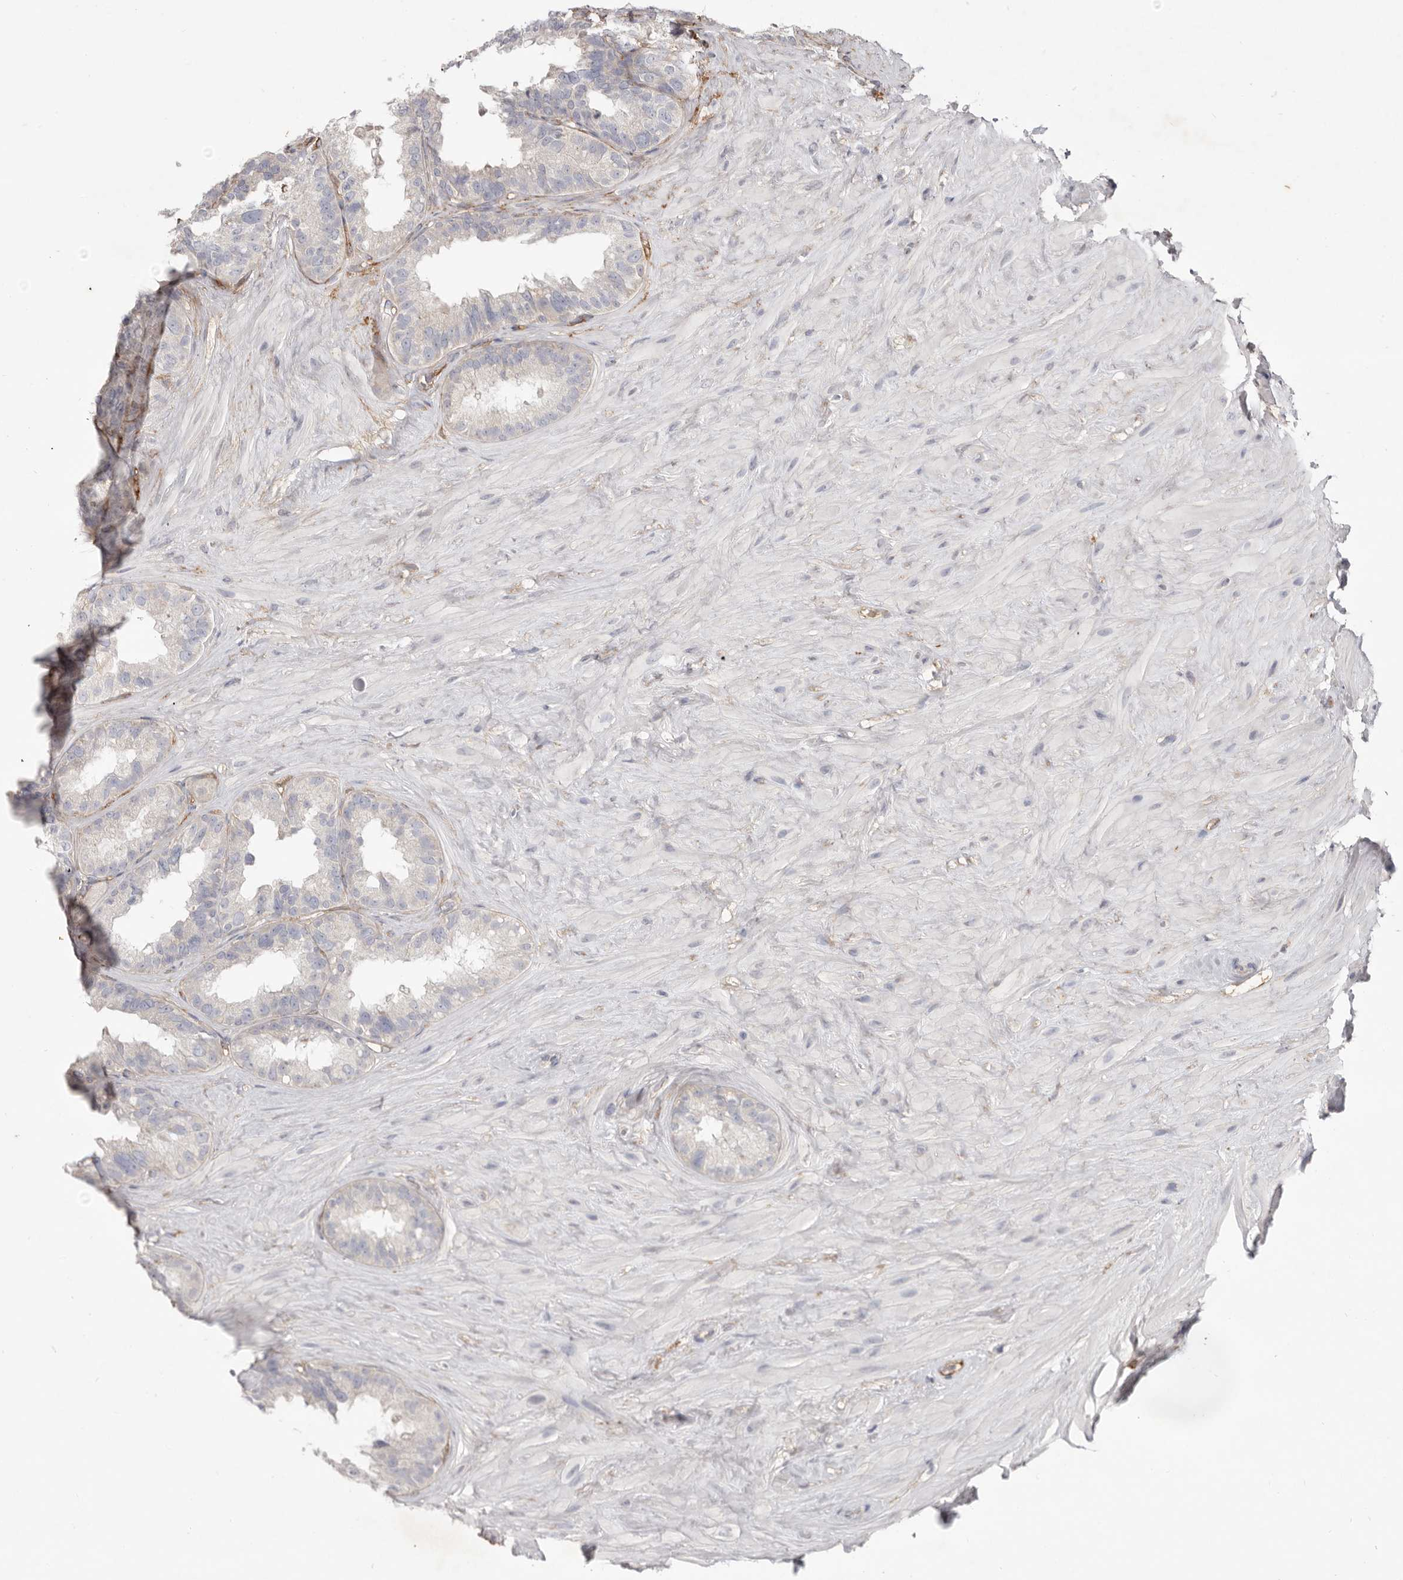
{"staining": {"intensity": "negative", "quantity": "none", "location": "none"}, "tissue": "seminal vesicle", "cell_type": "Glandular cells", "image_type": "normal", "snomed": [{"axis": "morphology", "description": "Normal tissue, NOS"}, {"axis": "topography", "description": "Seminal veicle"}], "caption": "An image of seminal vesicle stained for a protein shows no brown staining in glandular cells.", "gene": "LRRC66", "patient": {"sex": "male", "age": 80}}